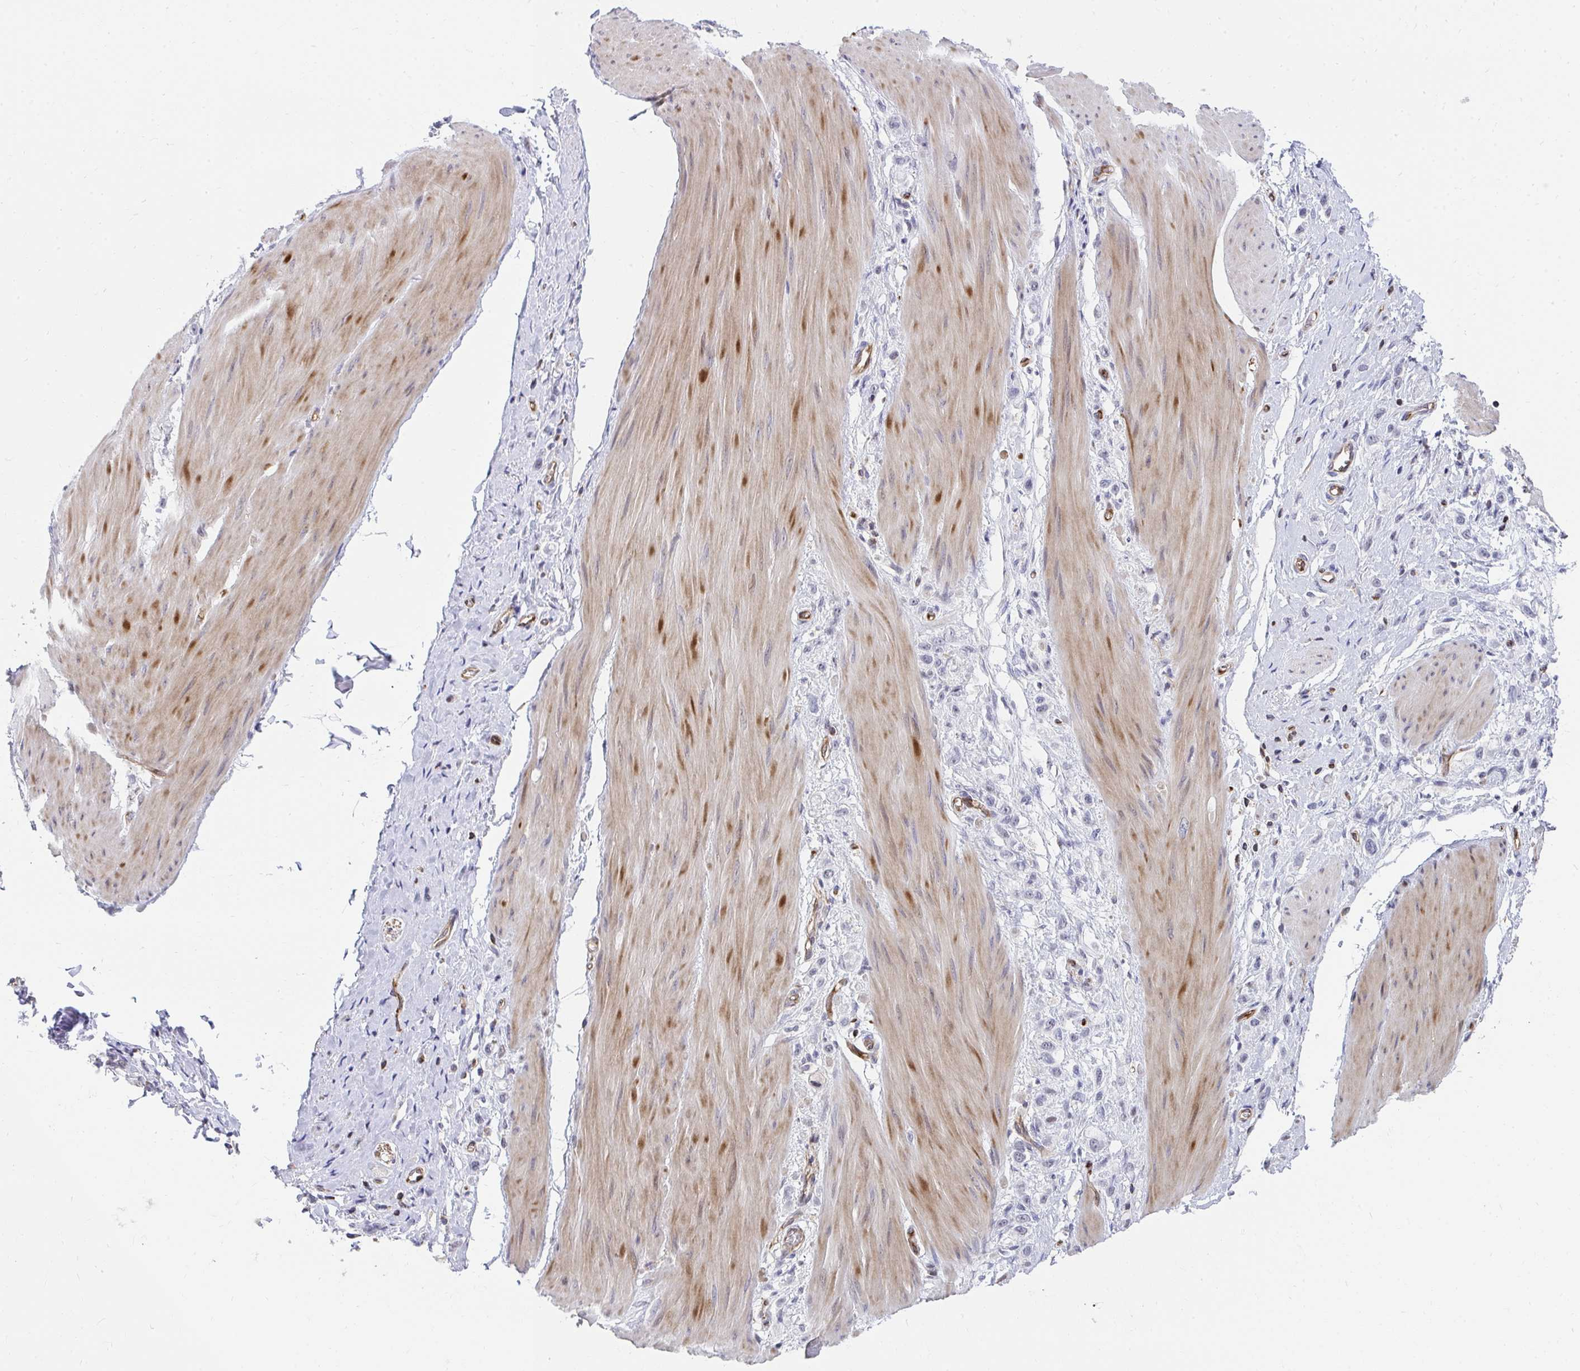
{"staining": {"intensity": "negative", "quantity": "none", "location": "none"}, "tissue": "stomach cancer", "cell_type": "Tumor cells", "image_type": "cancer", "snomed": [{"axis": "morphology", "description": "Adenocarcinoma, NOS"}, {"axis": "topography", "description": "Stomach"}], "caption": "Immunohistochemistry (IHC) of stomach adenocarcinoma displays no staining in tumor cells.", "gene": "FOXN3", "patient": {"sex": "female", "age": 65}}